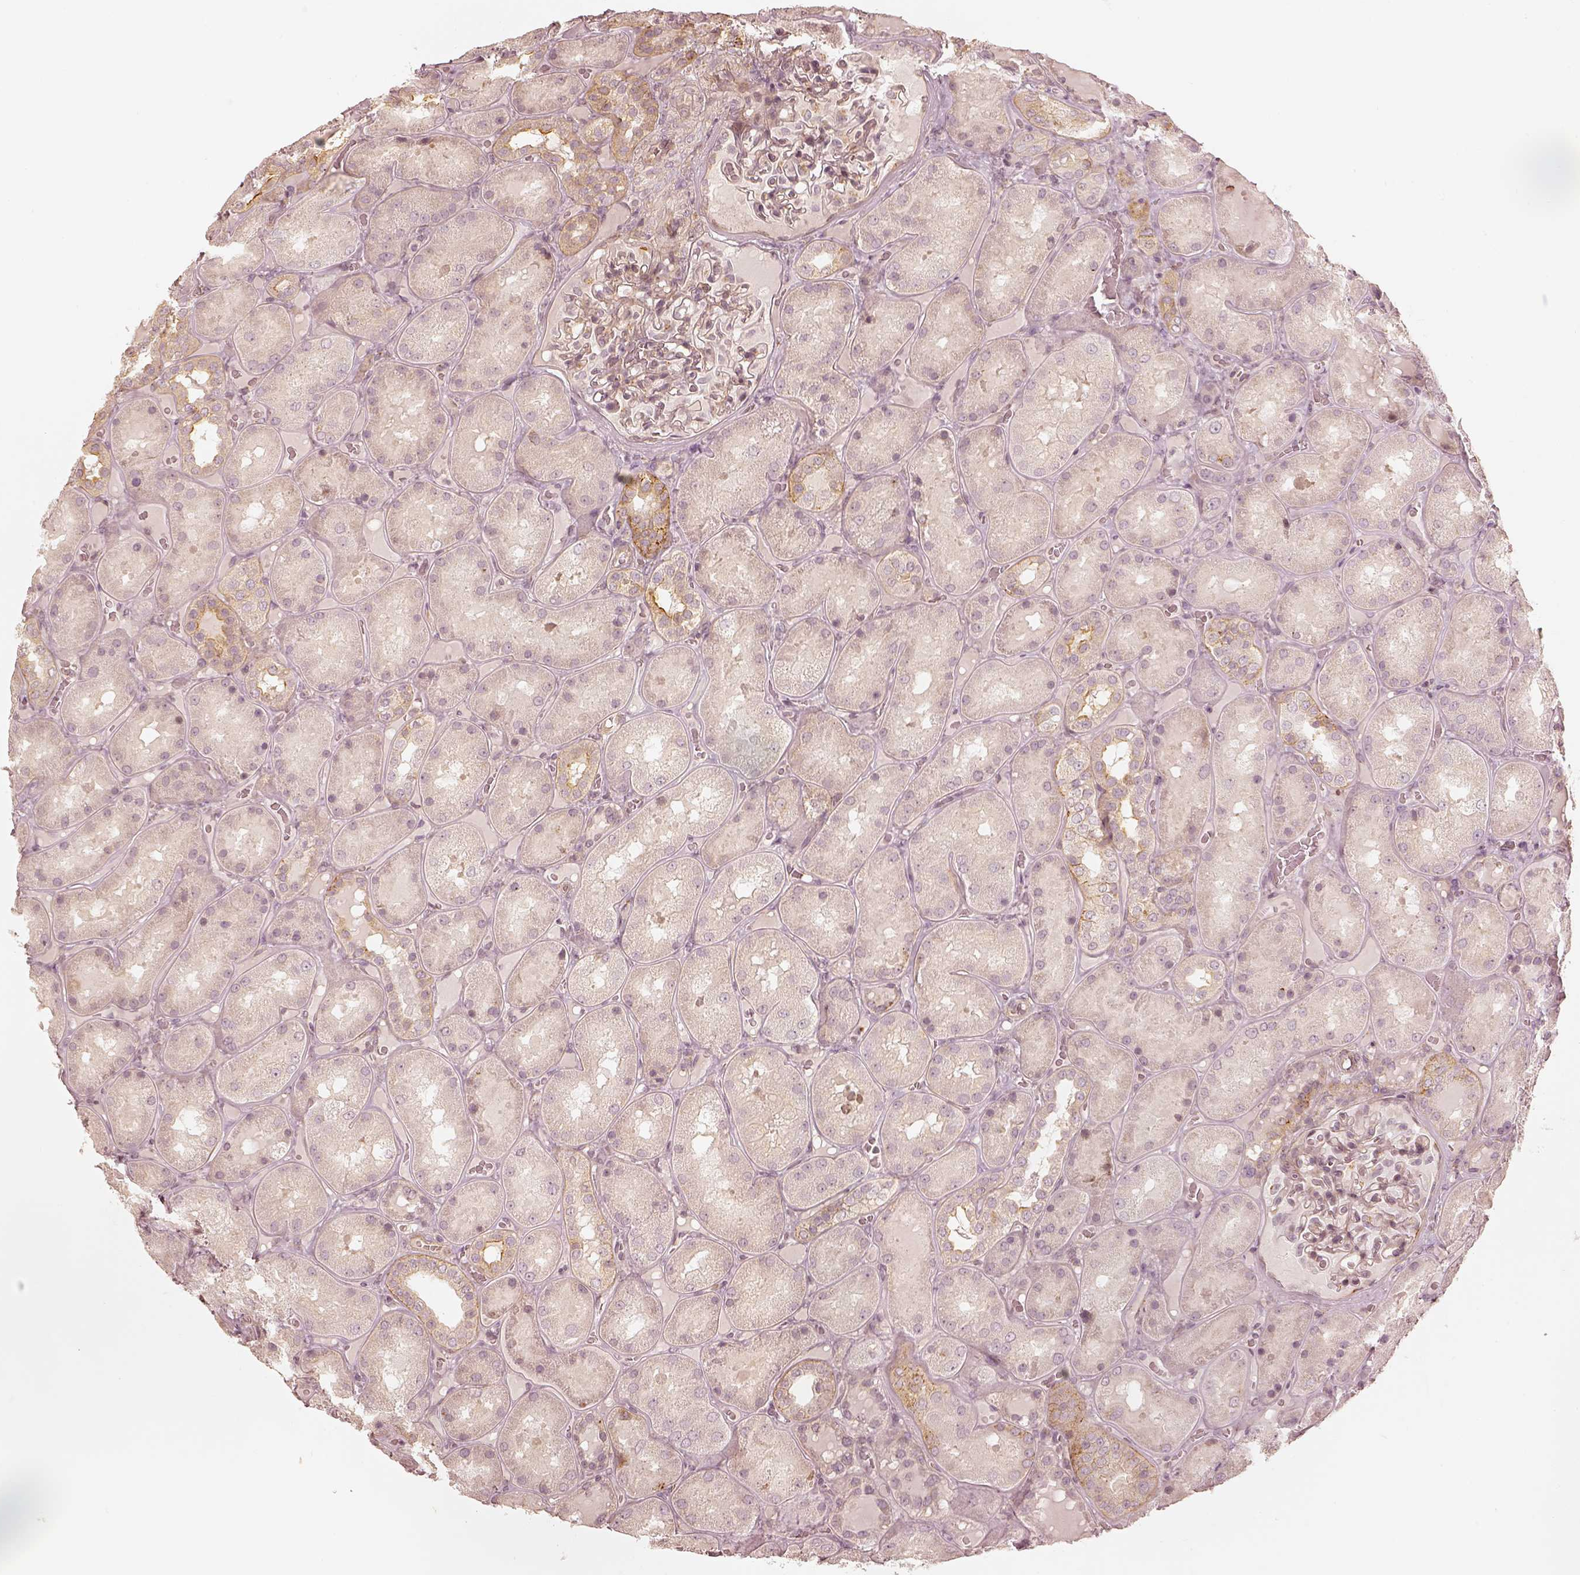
{"staining": {"intensity": "weak", "quantity": "<25%", "location": "cytoplasmic/membranous"}, "tissue": "kidney", "cell_type": "Cells in glomeruli", "image_type": "normal", "snomed": [{"axis": "morphology", "description": "Normal tissue, NOS"}, {"axis": "topography", "description": "Kidney"}], "caption": "Immunohistochemistry (IHC) histopathology image of normal human kidney stained for a protein (brown), which shows no staining in cells in glomeruli. The staining was performed using DAB to visualize the protein expression in brown, while the nuclei were stained in blue with hematoxylin (Magnification: 20x).", "gene": "GORASP2", "patient": {"sex": "male", "age": 73}}